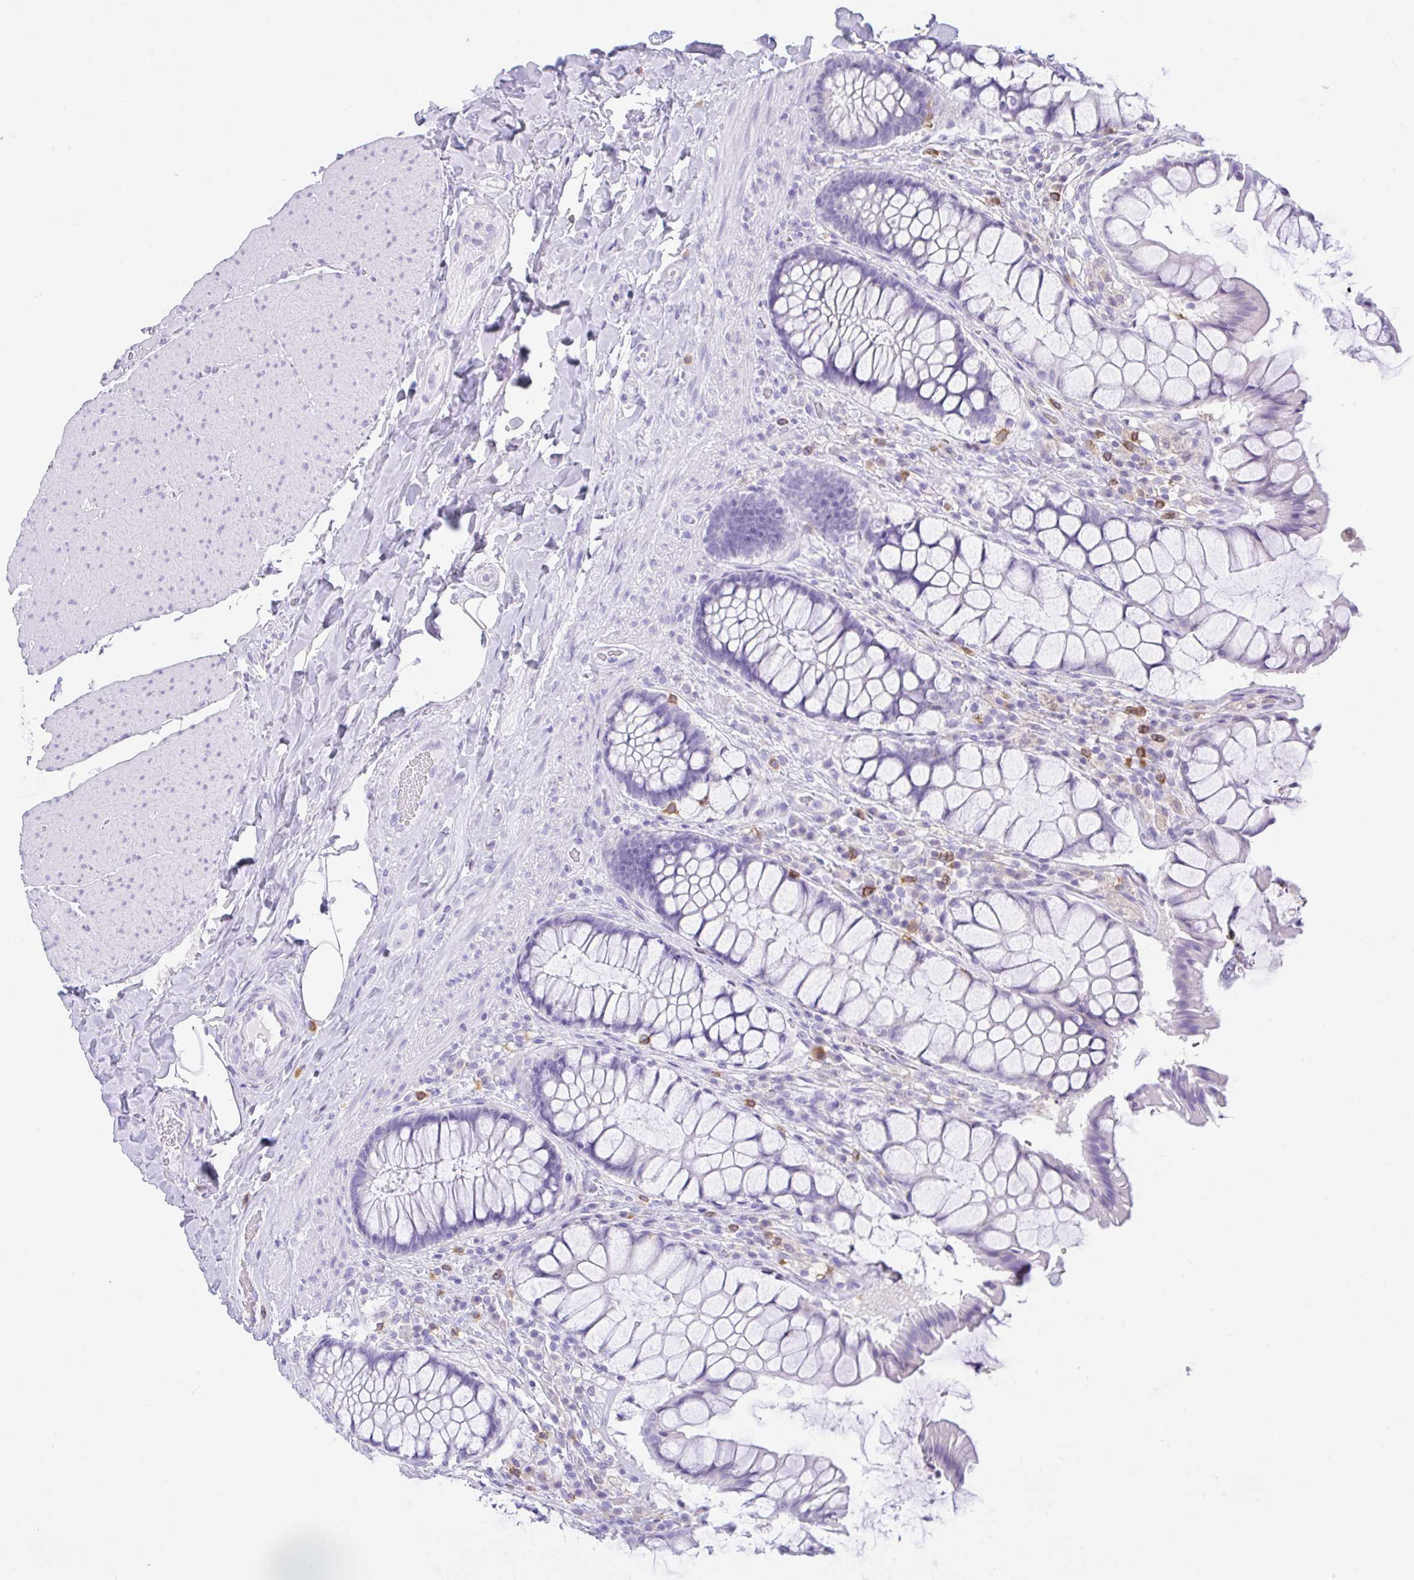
{"staining": {"intensity": "negative", "quantity": "none", "location": "none"}, "tissue": "rectum", "cell_type": "Glandular cells", "image_type": "normal", "snomed": [{"axis": "morphology", "description": "Normal tissue, NOS"}, {"axis": "topography", "description": "Rectum"}], "caption": "Immunohistochemistry (IHC) of benign rectum reveals no positivity in glandular cells.", "gene": "NCF1", "patient": {"sex": "female", "age": 58}}